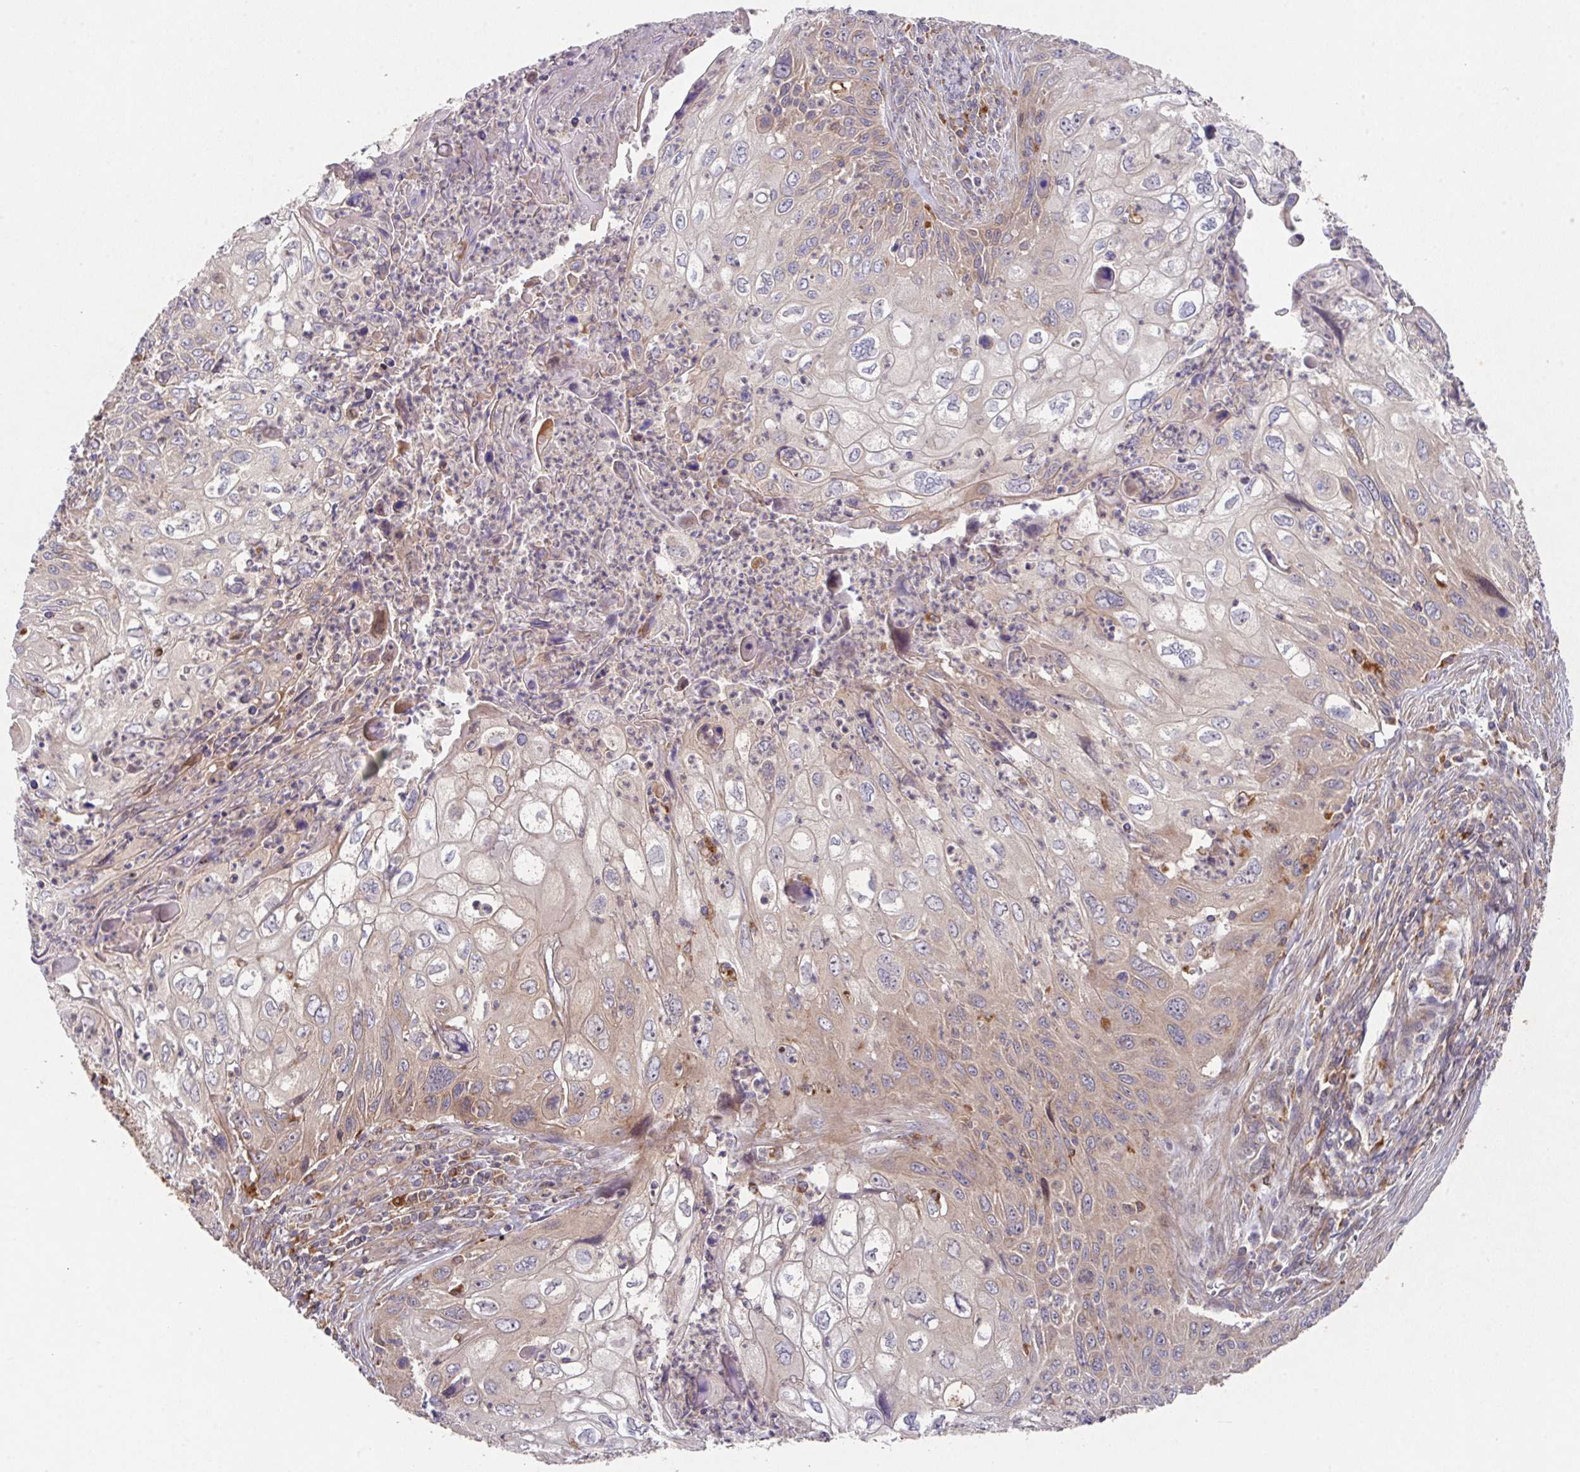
{"staining": {"intensity": "weak", "quantity": "25%-75%", "location": "cytoplasmic/membranous"}, "tissue": "cervical cancer", "cell_type": "Tumor cells", "image_type": "cancer", "snomed": [{"axis": "morphology", "description": "Squamous cell carcinoma, NOS"}, {"axis": "topography", "description": "Cervix"}], "caption": "This histopathology image demonstrates immunohistochemistry staining of human cervical cancer (squamous cell carcinoma), with low weak cytoplasmic/membranous expression in about 25%-75% of tumor cells.", "gene": "TRIM14", "patient": {"sex": "female", "age": 70}}